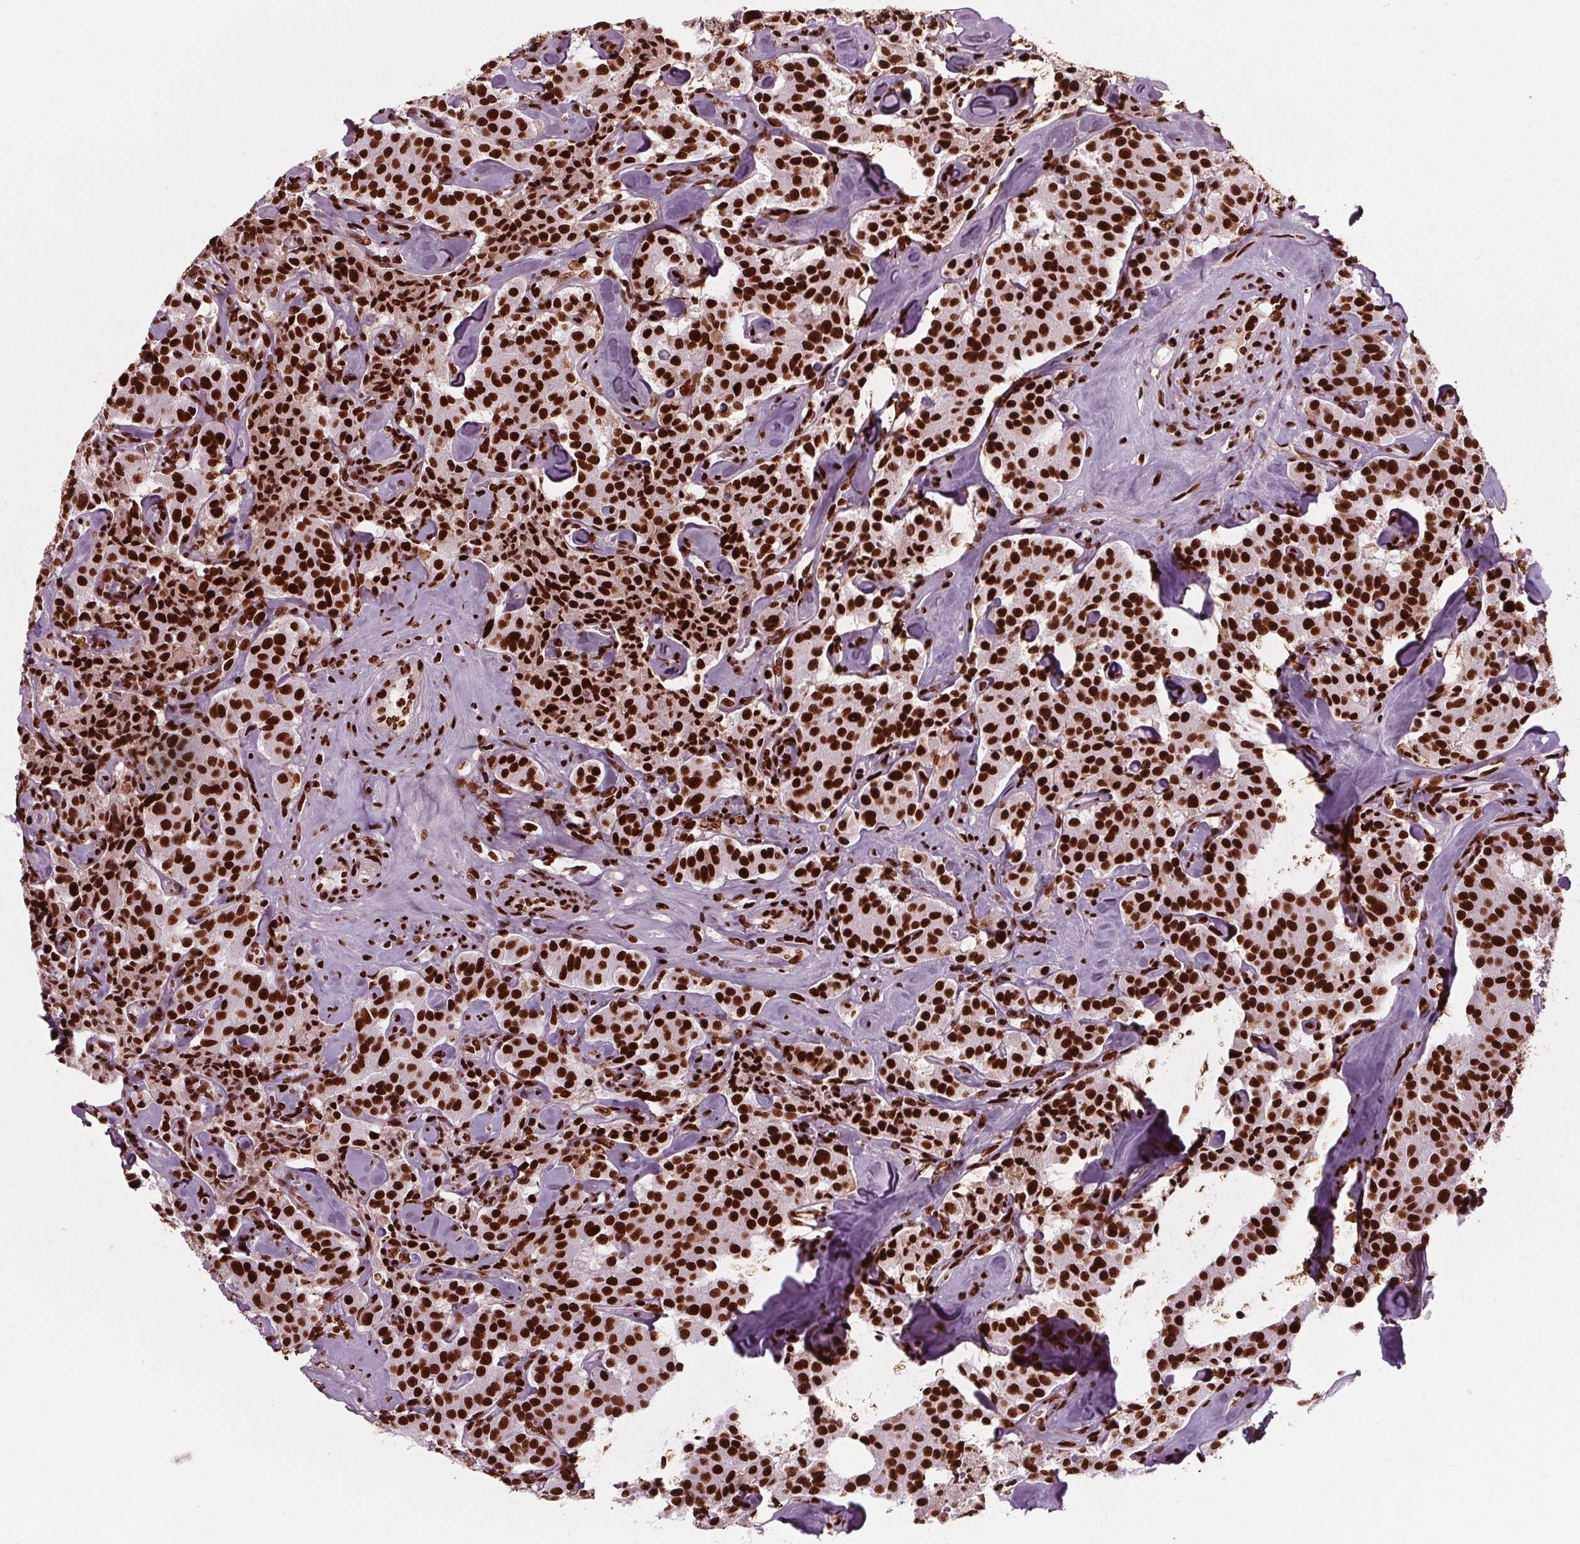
{"staining": {"intensity": "strong", "quantity": ">75%", "location": "nuclear"}, "tissue": "carcinoid", "cell_type": "Tumor cells", "image_type": "cancer", "snomed": [{"axis": "morphology", "description": "Carcinoid, malignant, NOS"}, {"axis": "topography", "description": "Pancreas"}], "caption": "Immunohistochemistry (IHC) (DAB (3,3'-diaminobenzidine)) staining of carcinoid exhibits strong nuclear protein positivity in approximately >75% of tumor cells. (brown staining indicates protein expression, while blue staining denotes nuclei).", "gene": "BRD4", "patient": {"sex": "male", "age": 41}}